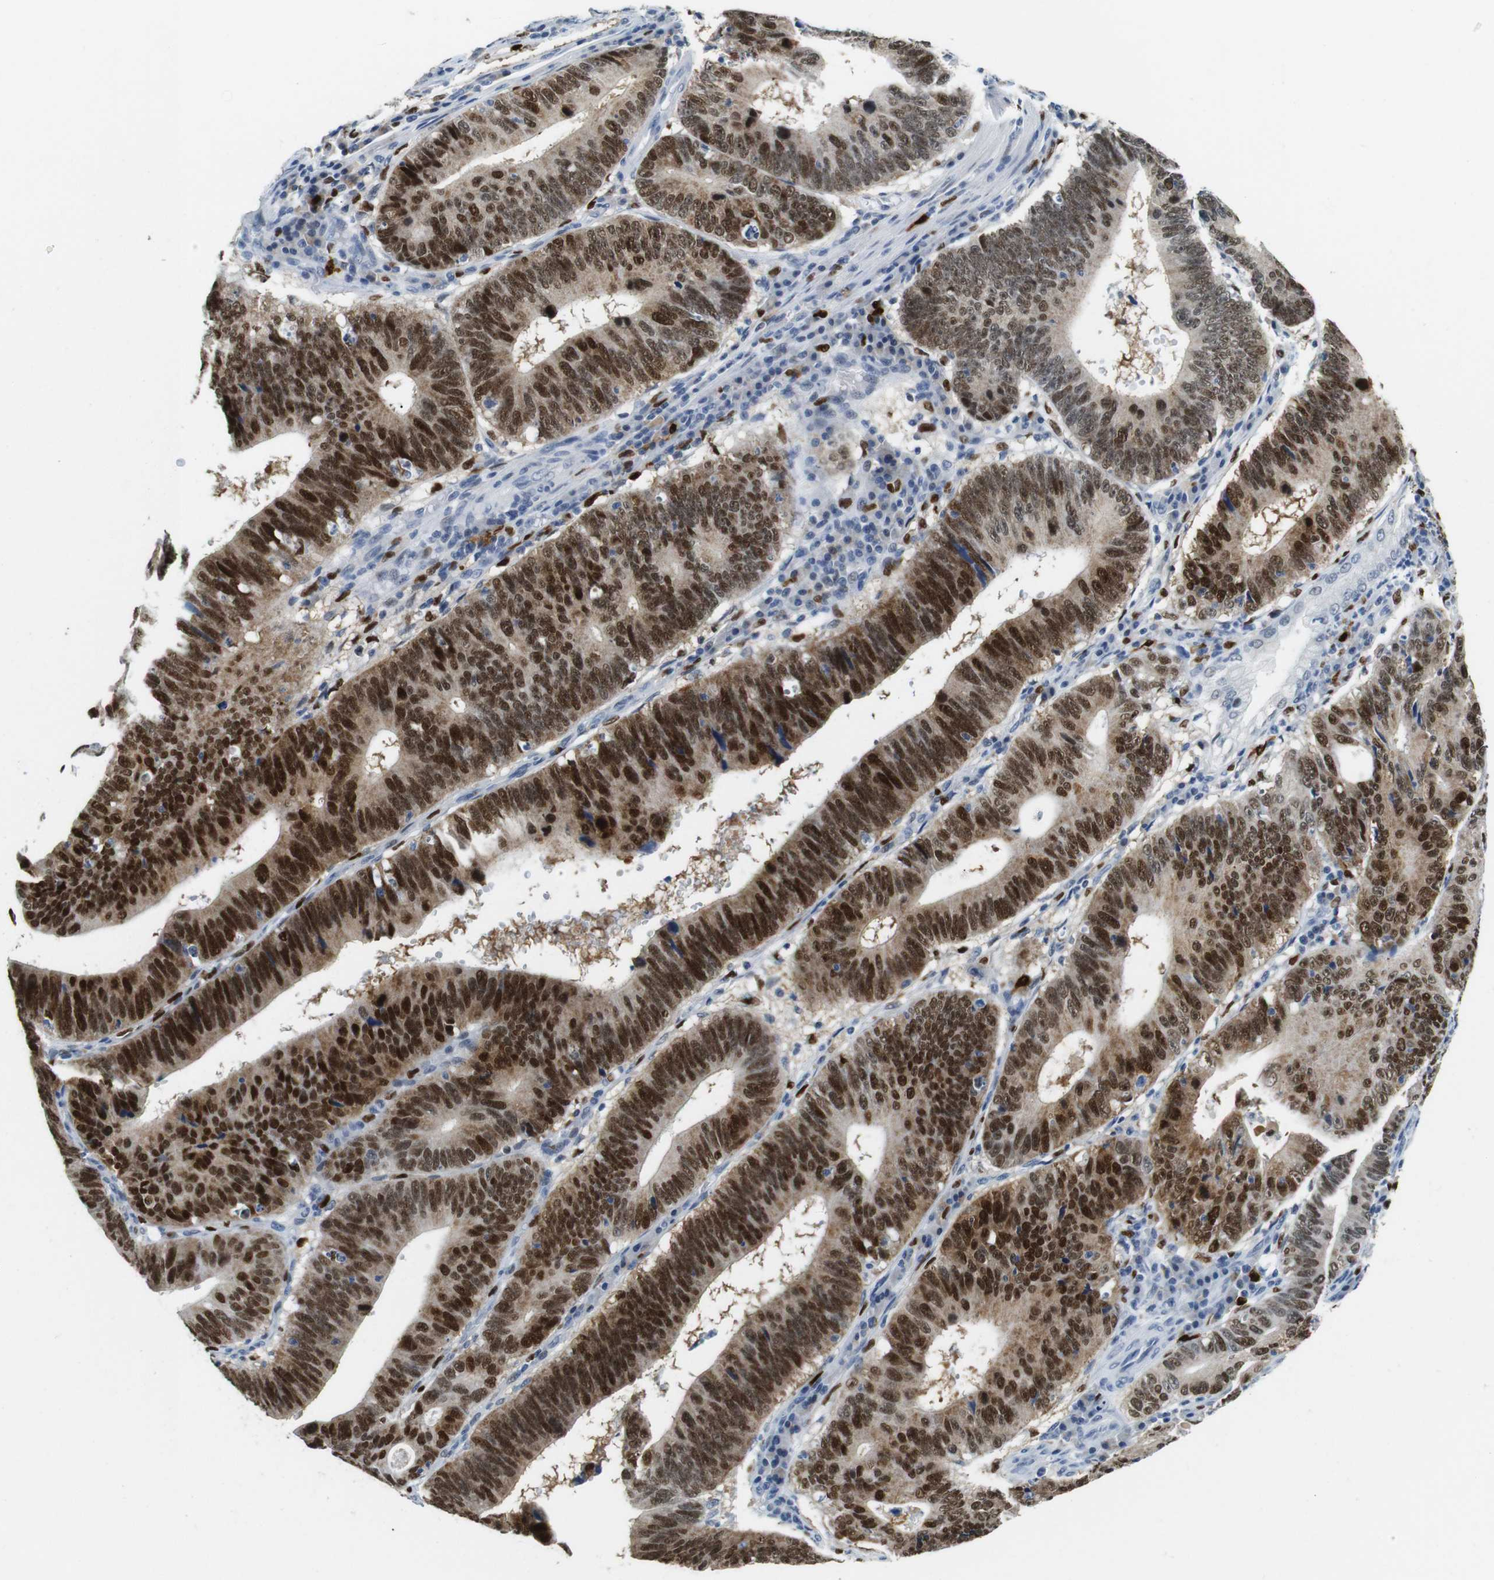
{"staining": {"intensity": "strong", "quantity": ">75%", "location": "nuclear"}, "tissue": "stomach cancer", "cell_type": "Tumor cells", "image_type": "cancer", "snomed": [{"axis": "morphology", "description": "Adenocarcinoma, NOS"}, {"axis": "topography", "description": "Stomach"}], "caption": "Strong nuclear protein staining is appreciated in about >75% of tumor cells in stomach adenocarcinoma.", "gene": "IRF8", "patient": {"sex": "male", "age": 59}}